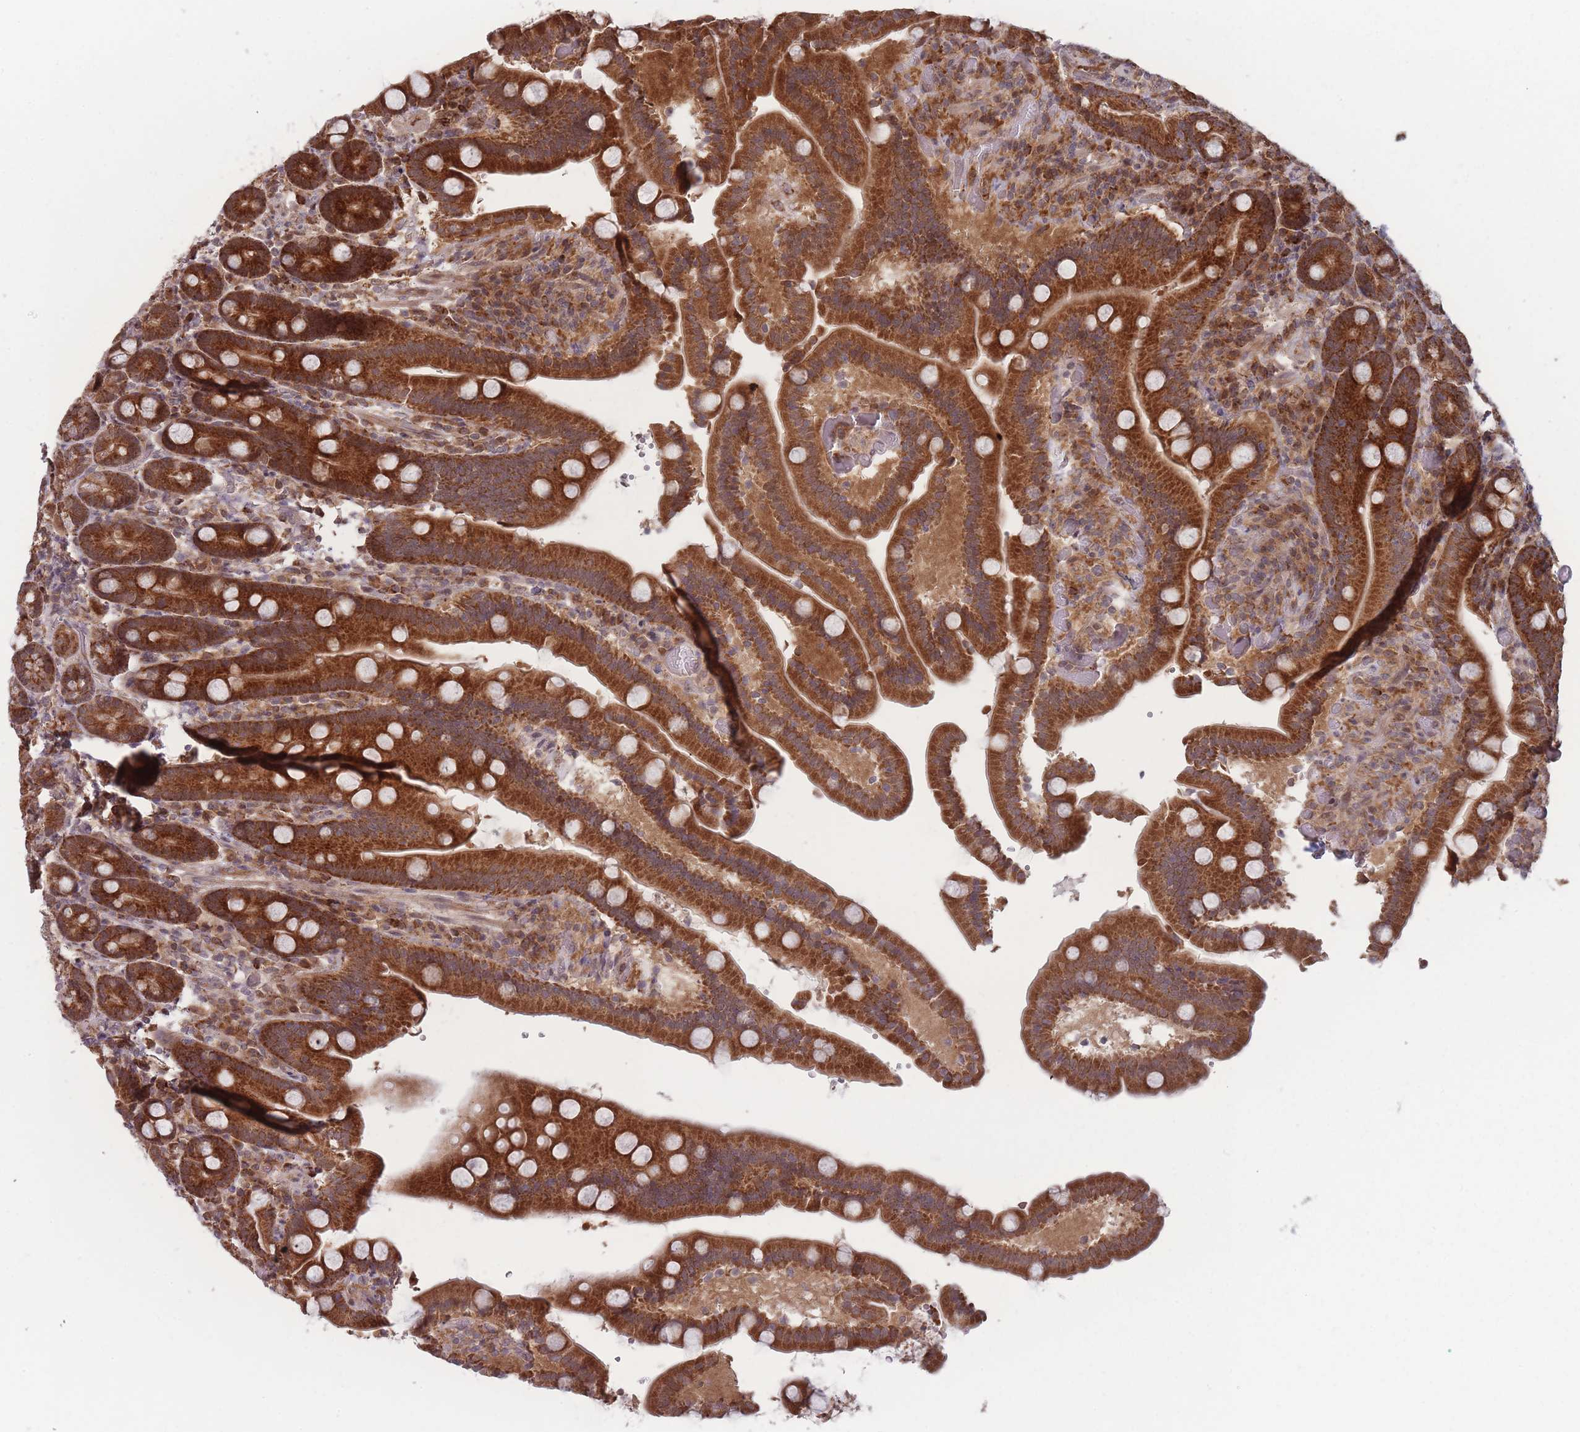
{"staining": {"intensity": "strong", "quantity": ">75%", "location": "cytoplasmic/membranous"}, "tissue": "duodenum", "cell_type": "Glandular cells", "image_type": "normal", "snomed": [{"axis": "morphology", "description": "Normal tissue, NOS"}, {"axis": "topography", "description": "Duodenum"}], "caption": "Normal duodenum displays strong cytoplasmic/membranous staining in approximately >75% of glandular cells, visualized by immunohistochemistry.", "gene": "RPS18", "patient": {"sex": "female", "age": 62}}